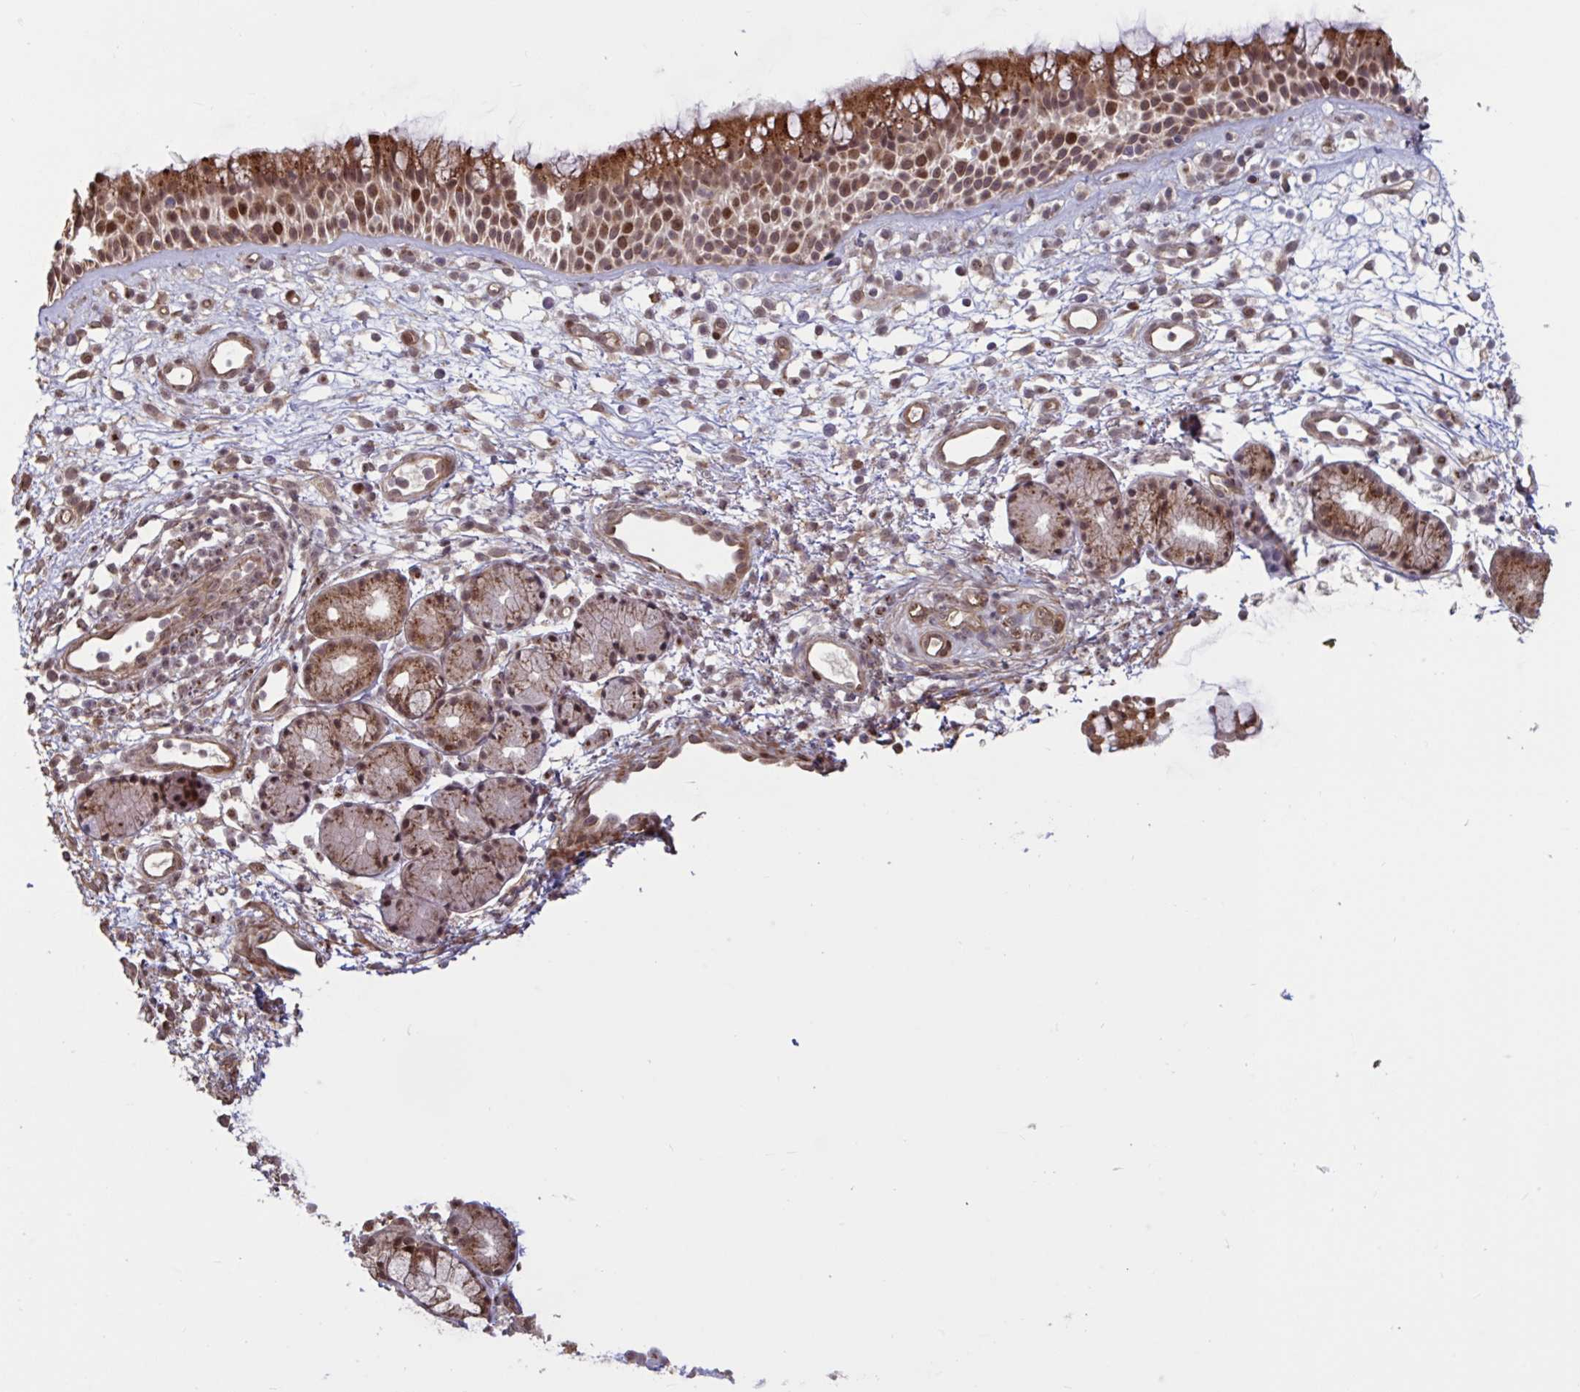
{"staining": {"intensity": "strong", "quantity": "25%-75%", "location": "cytoplasmic/membranous,nuclear"}, "tissue": "nasopharynx", "cell_type": "Respiratory epithelial cells", "image_type": "normal", "snomed": [{"axis": "morphology", "description": "Normal tissue, NOS"}, {"axis": "topography", "description": "Nasopharynx"}], "caption": "Immunohistochemistry (IHC) histopathology image of normal human nasopharynx stained for a protein (brown), which demonstrates high levels of strong cytoplasmic/membranous,nuclear expression in approximately 25%-75% of respiratory epithelial cells.", "gene": "IPO5", "patient": {"sex": "female", "age": 70}}